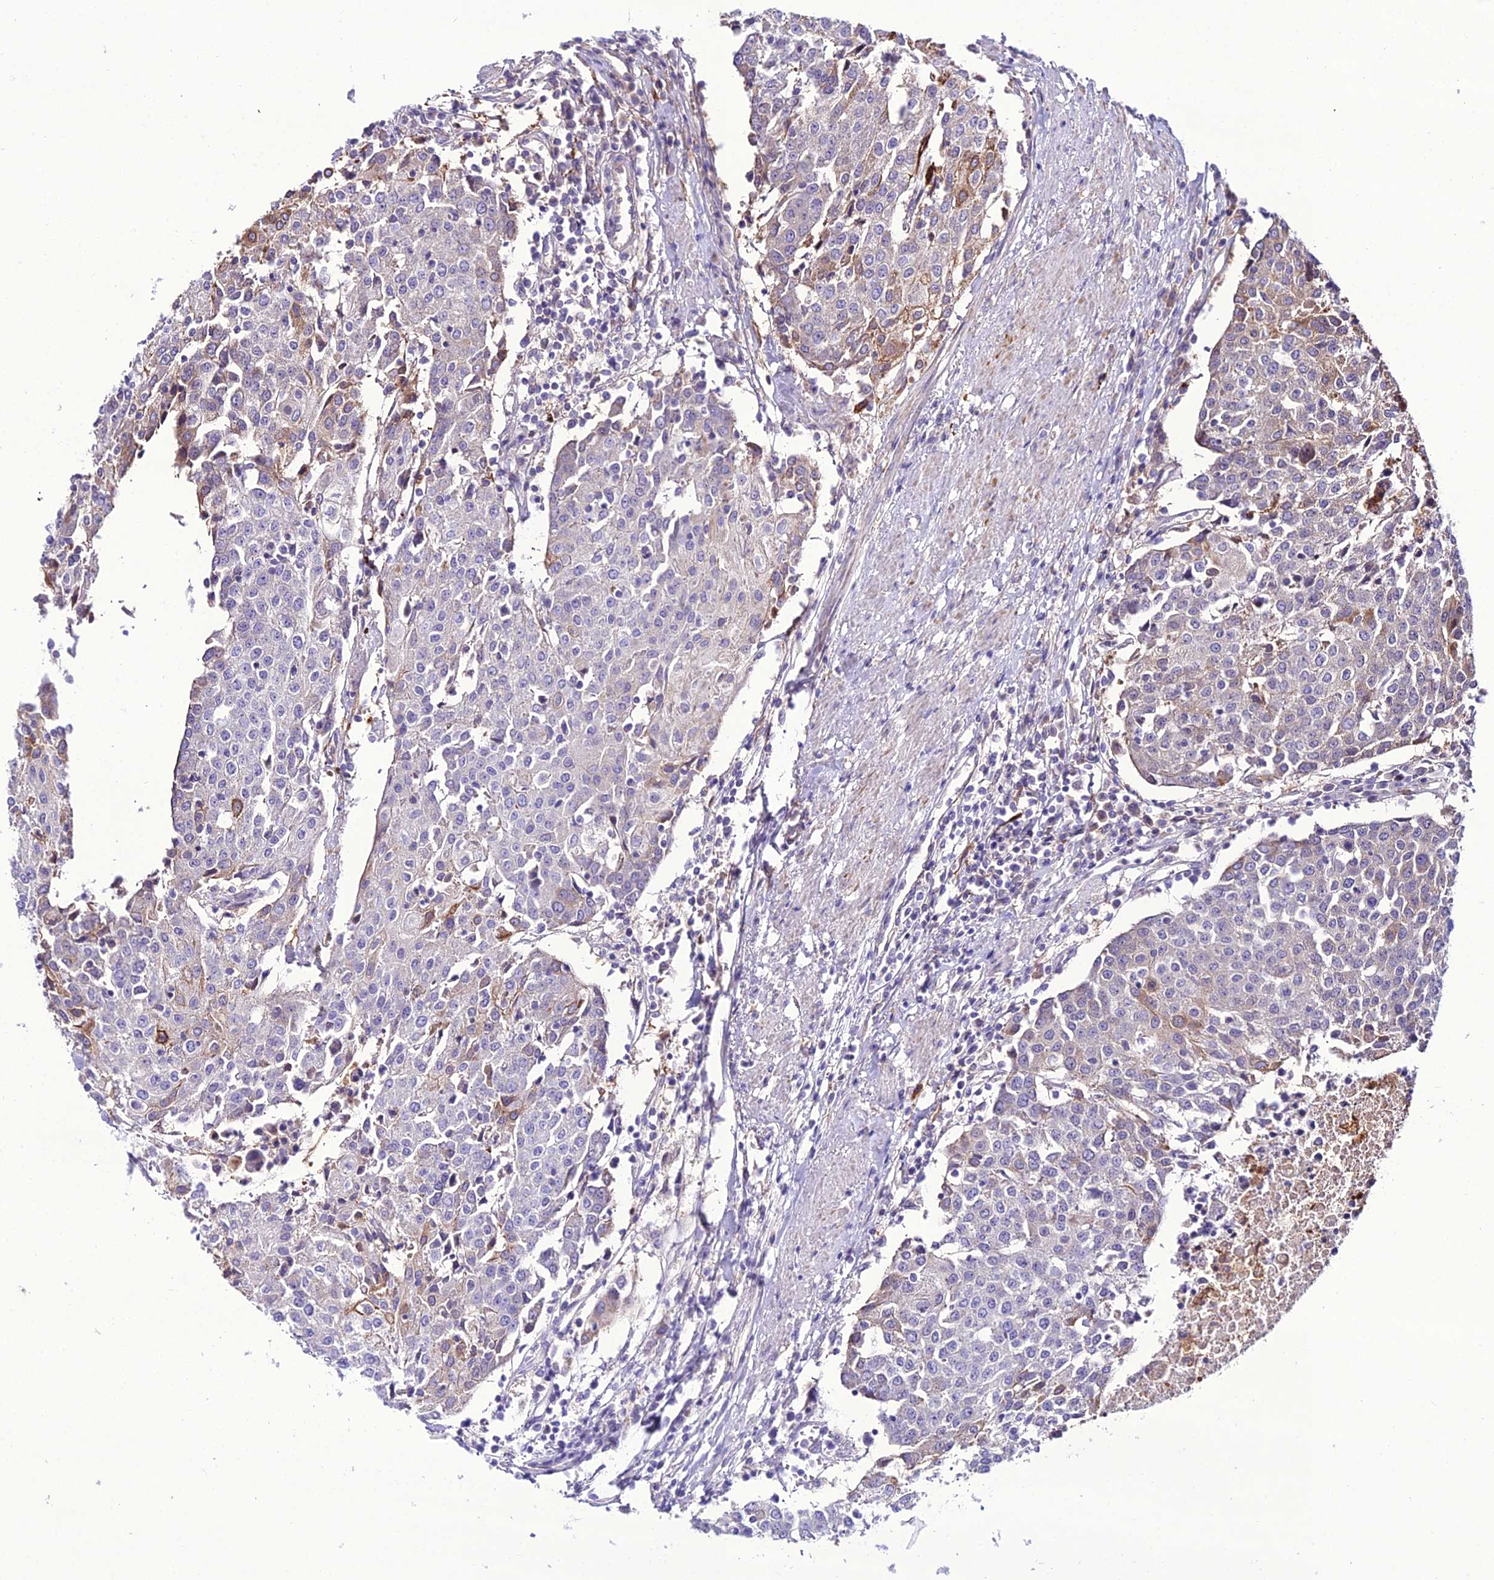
{"staining": {"intensity": "moderate", "quantity": "<25%", "location": "cytoplasmic/membranous"}, "tissue": "urothelial cancer", "cell_type": "Tumor cells", "image_type": "cancer", "snomed": [{"axis": "morphology", "description": "Urothelial carcinoma, High grade"}, {"axis": "topography", "description": "Urinary bladder"}], "caption": "High-grade urothelial carcinoma was stained to show a protein in brown. There is low levels of moderate cytoplasmic/membranous expression in about <25% of tumor cells.", "gene": "MB21D2", "patient": {"sex": "female", "age": 85}}